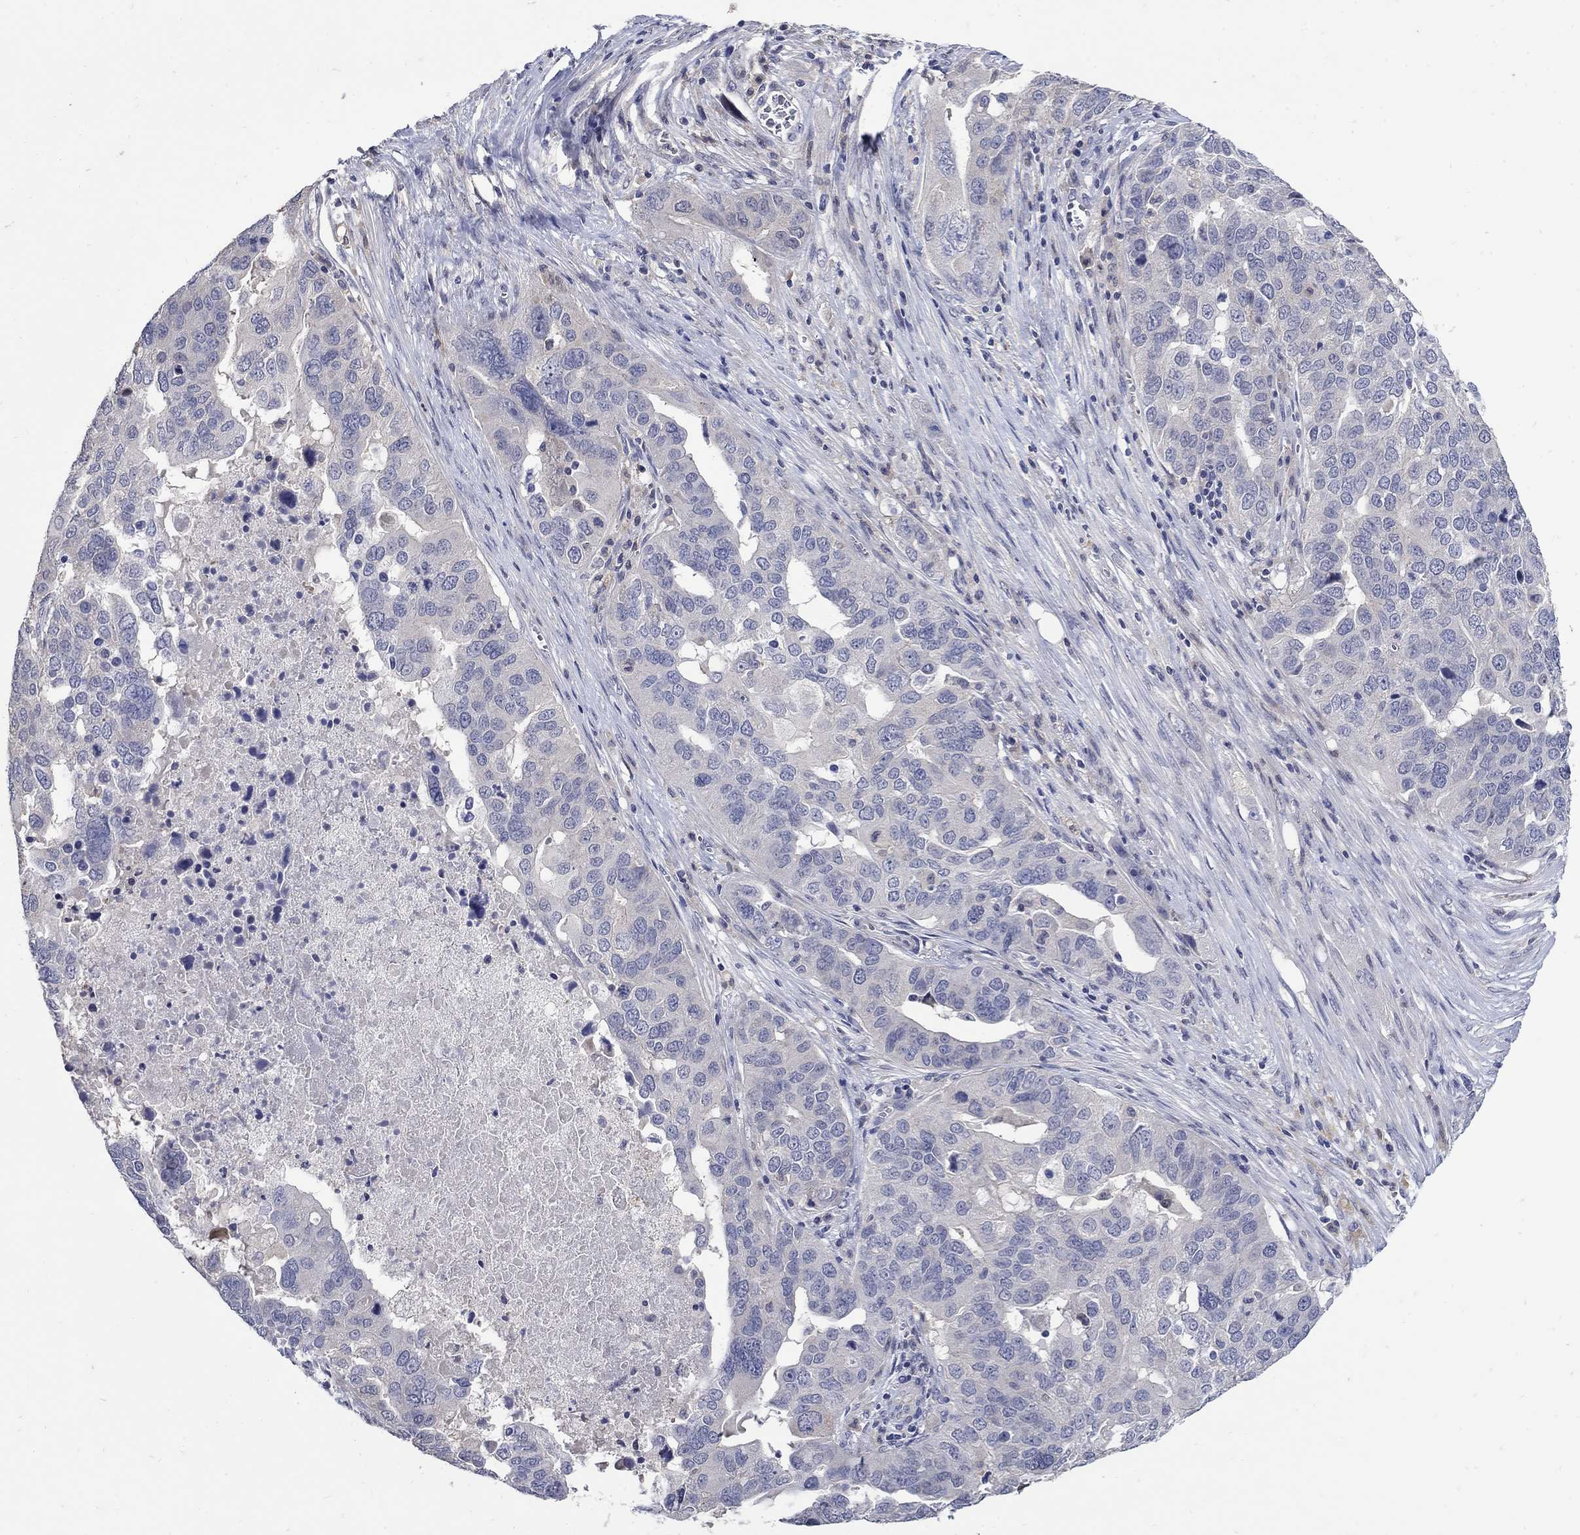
{"staining": {"intensity": "negative", "quantity": "none", "location": "none"}, "tissue": "ovarian cancer", "cell_type": "Tumor cells", "image_type": "cancer", "snomed": [{"axis": "morphology", "description": "Carcinoma, endometroid"}, {"axis": "topography", "description": "Soft tissue"}, {"axis": "topography", "description": "Ovary"}], "caption": "A high-resolution photomicrograph shows IHC staining of endometroid carcinoma (ovarian), which reveals no significant expression in tumor cells.", "gene": "CETN1", "patient": {"sex": "female", "age": 52}}